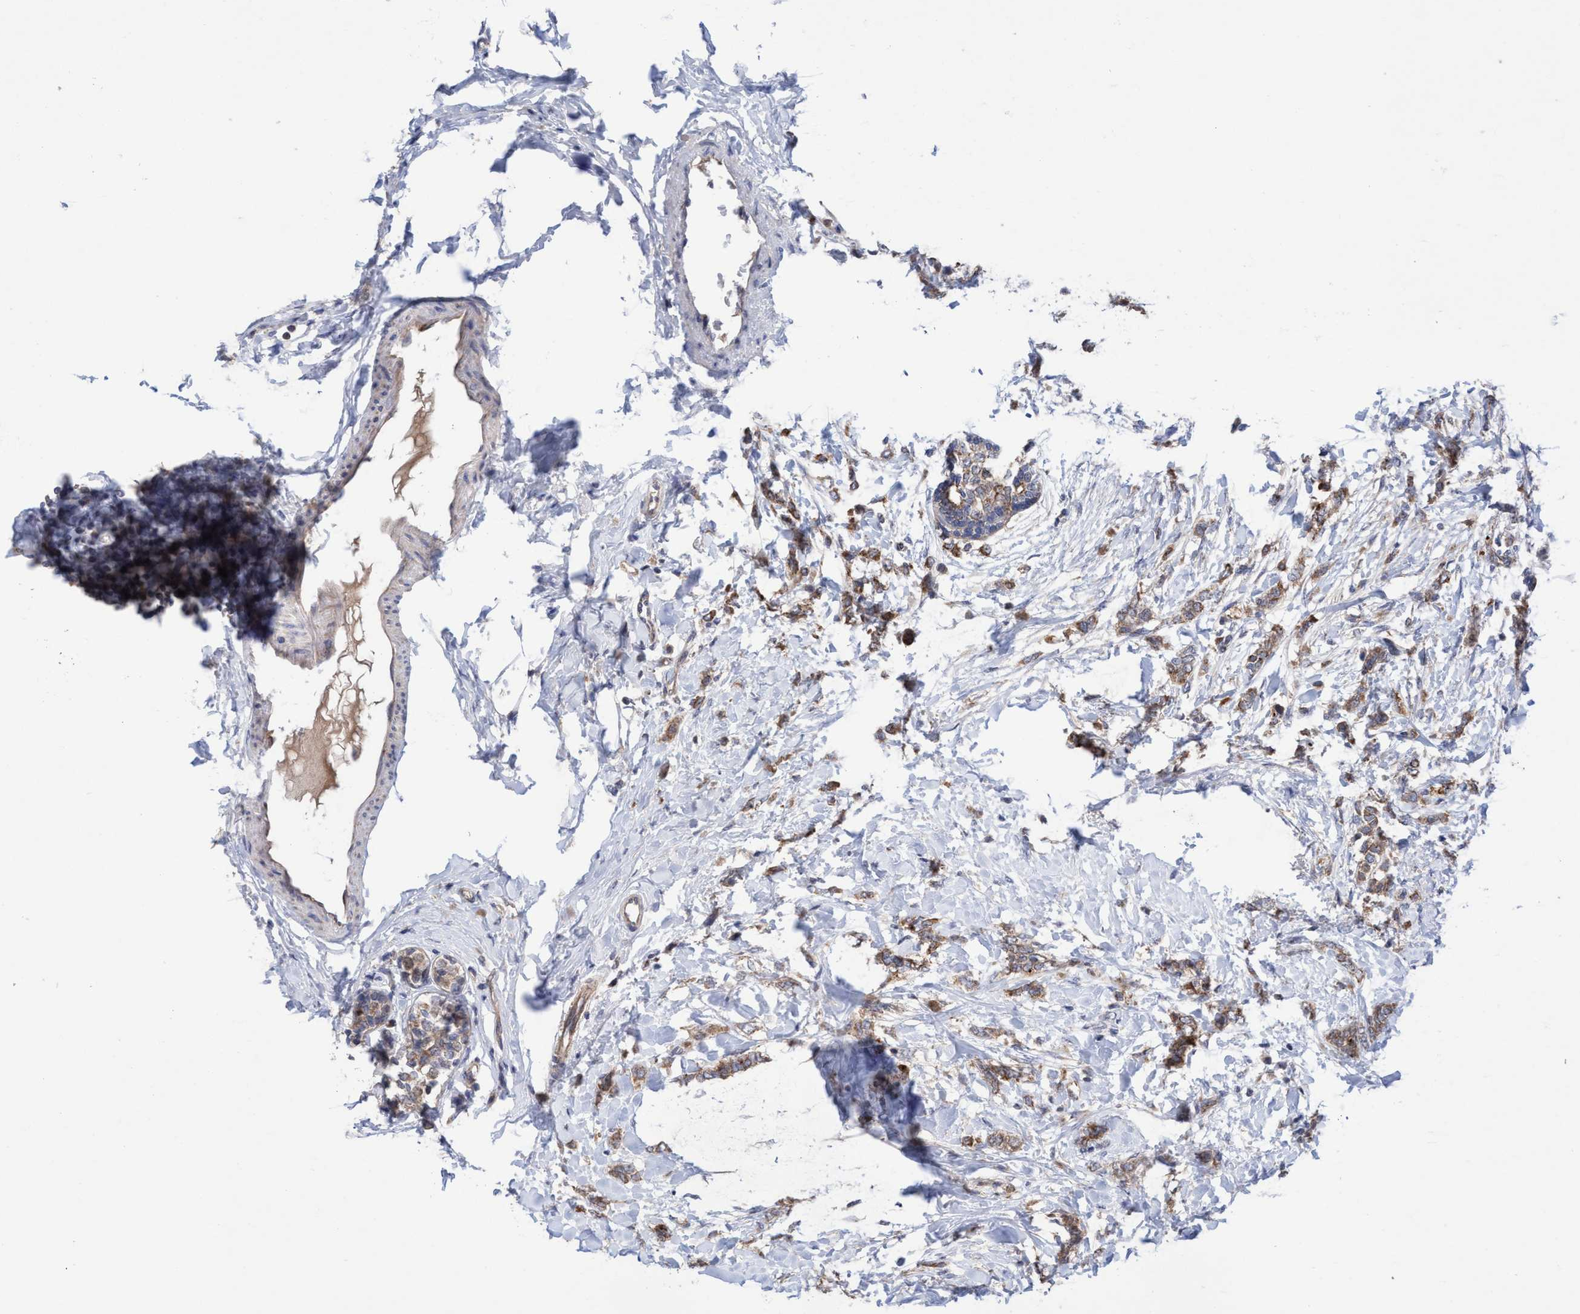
{"staining": {"intensity": "moderate", "quantity": ">75%", "location": "cytoplasmic/membranous"}, "tissue": "breast cancer", "cell_type": "Tumor cells", "image_type": "cancer", "snomed": [{"axis": "morphology", "description": "Lobular carcinoma, in situ"}, {"axis": "morphology", "description": "Lobular carcinoma"}, {"axis": "topography", "description": "Breast"}], "caption": "Lobular carcinoma (breast) stained with IHC exhibits moderate cytoplasmic/membranous expression in about >75% of tumor cells. The staining is performed using DAB (3,3'-diaminobenzidine) brown chromogen to label protein expression. The nuclei are counter-stained blue using hematoxylin.", "gene": "P2RY14", "patient": {"sex": "female", "age": 41}}